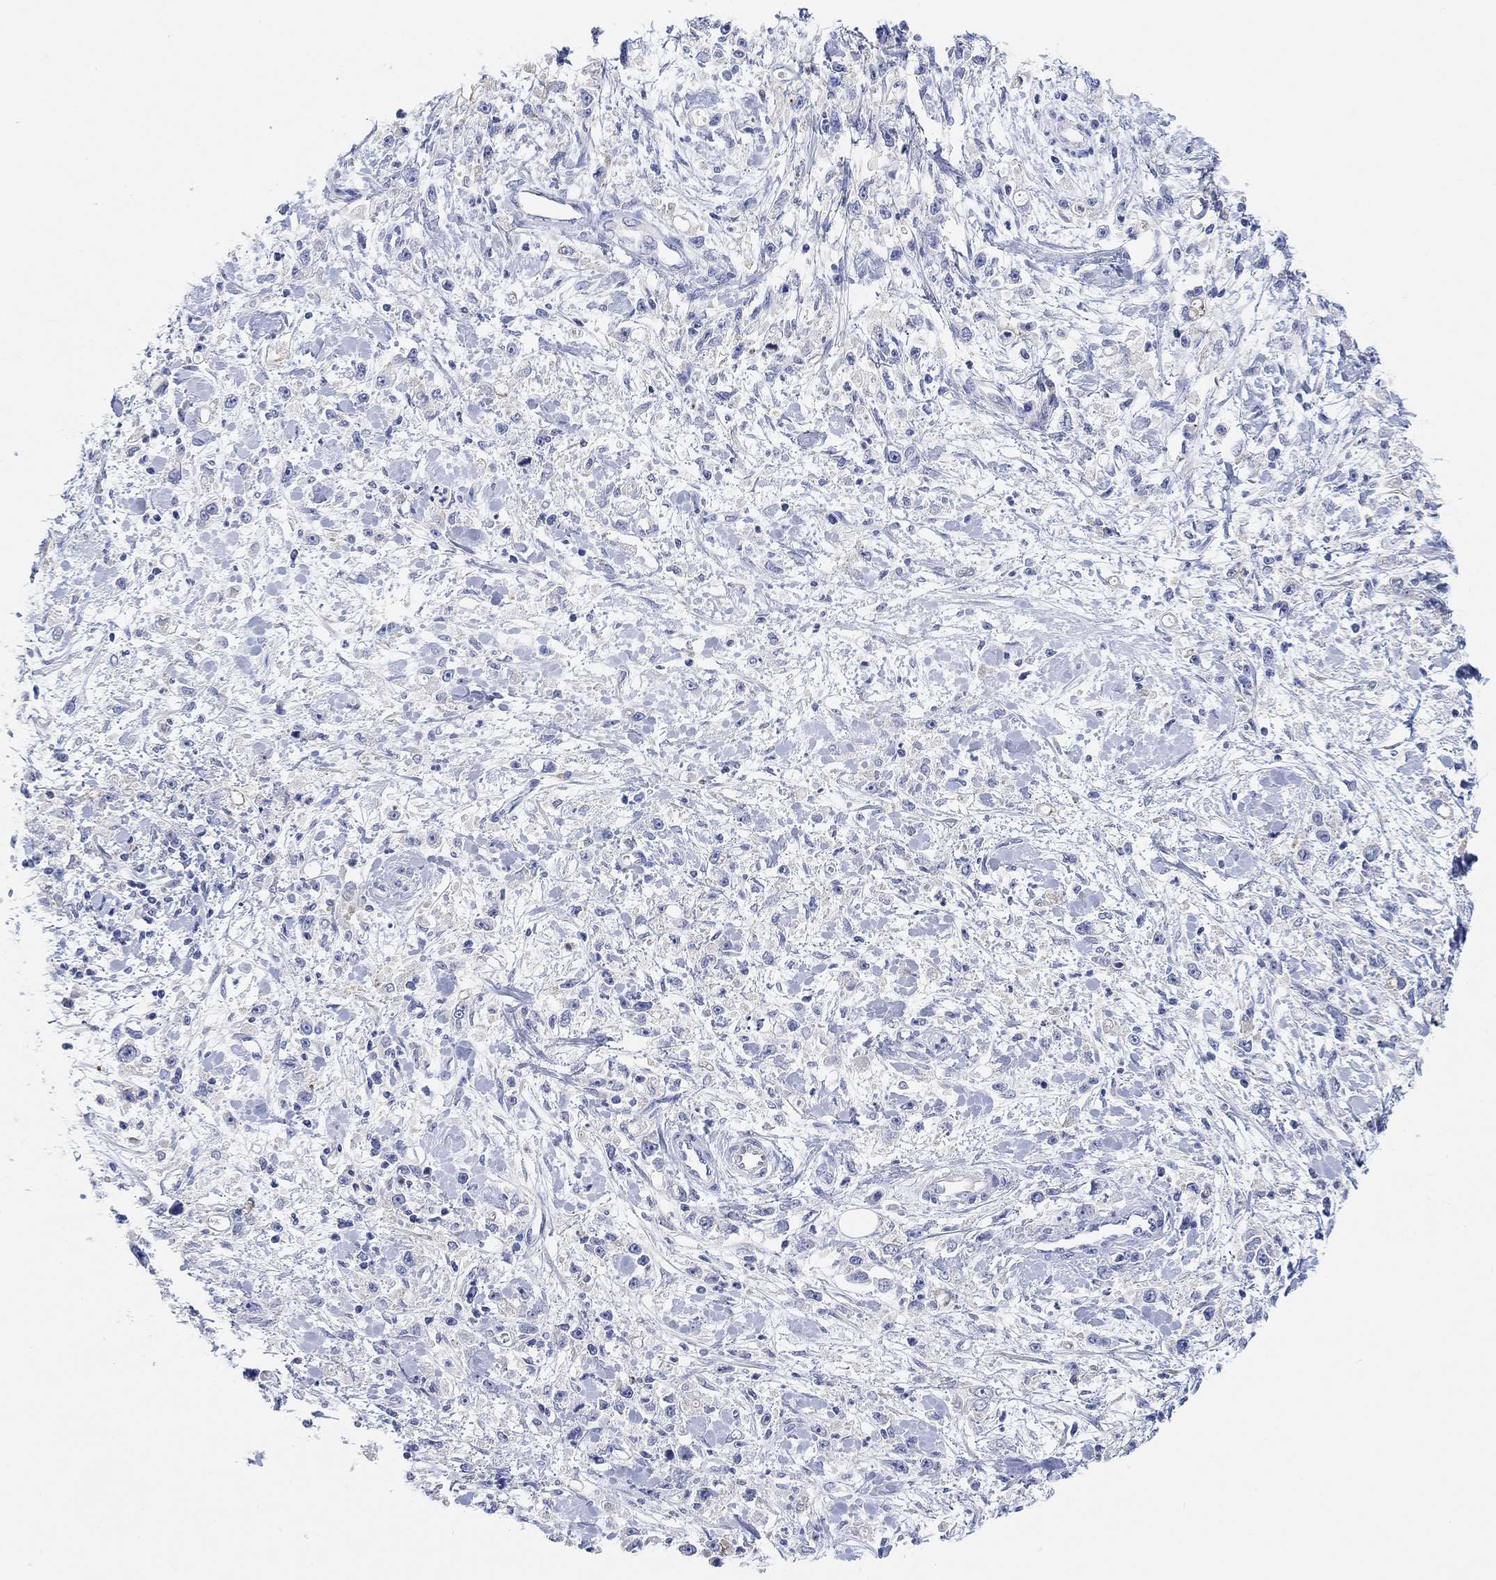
{"staining": {"intensity": "negative", "quantity": "none", "location": "none"}, "tissue": "stomach cancer", "cell_type": "Tumor cells", "image_type": "cancer", "snomed": [{"axis": "morphology", "description": "Adenocarcinoma, NOS"}, {"axis": "topography", "description": "Stomach"}], "caption": "Immunohistochemical staining of human stomach cancer (adenocarcinoma) displays no significant expression in tumor cells. Brightfield microscopy of immunohistochemistry (IHC) stained with DAB (3,3'-diaminobenzidine) (brown) and hematoxylin (blue), captured at high magnification.", "gene": "RGS1", "patient": {"sex": "female", "age": 59}}